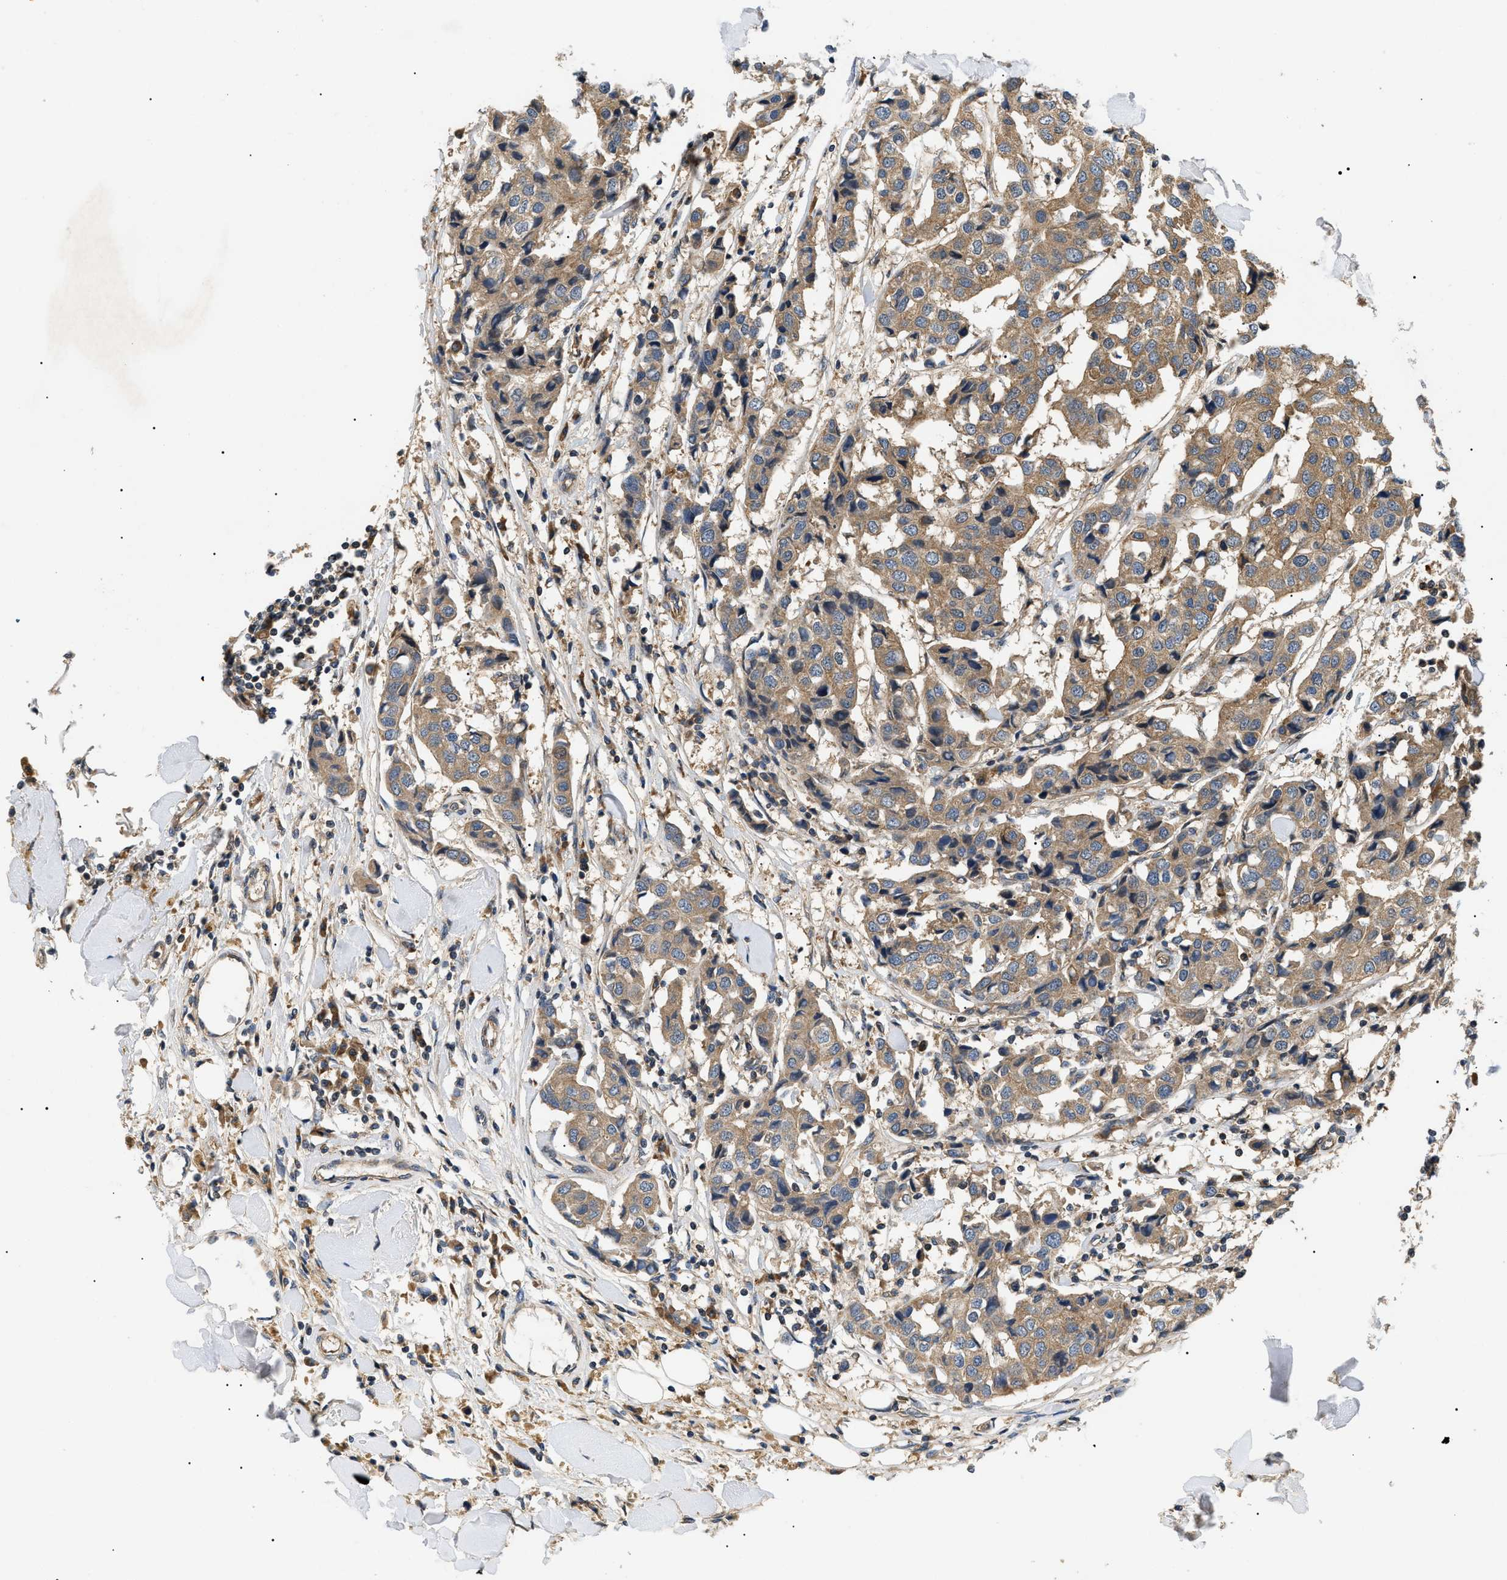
{"staining": {"intensity": "moderate", "quantity": ">75%", "location": "cytoplasmic/membranous"}, "tissue": "breast cancer", "cell_type": "Tumor cells", "image_type": "cancer", "snomed": [{"axis": "morphology", "description": "Duct carcinoma"}, {"axis": "topography", "description": "Breast"}], "caption": "Brown immunohistochemical staining in breast cancer (infiltrating ductal carcinoma) reveals moderate cytoplasmic/membranous staining in approximately >75% of tumor cells. Nuclei are stained in blue.", "gene": "PPM1B", "patient": {"sex": "female", "age": 80}}